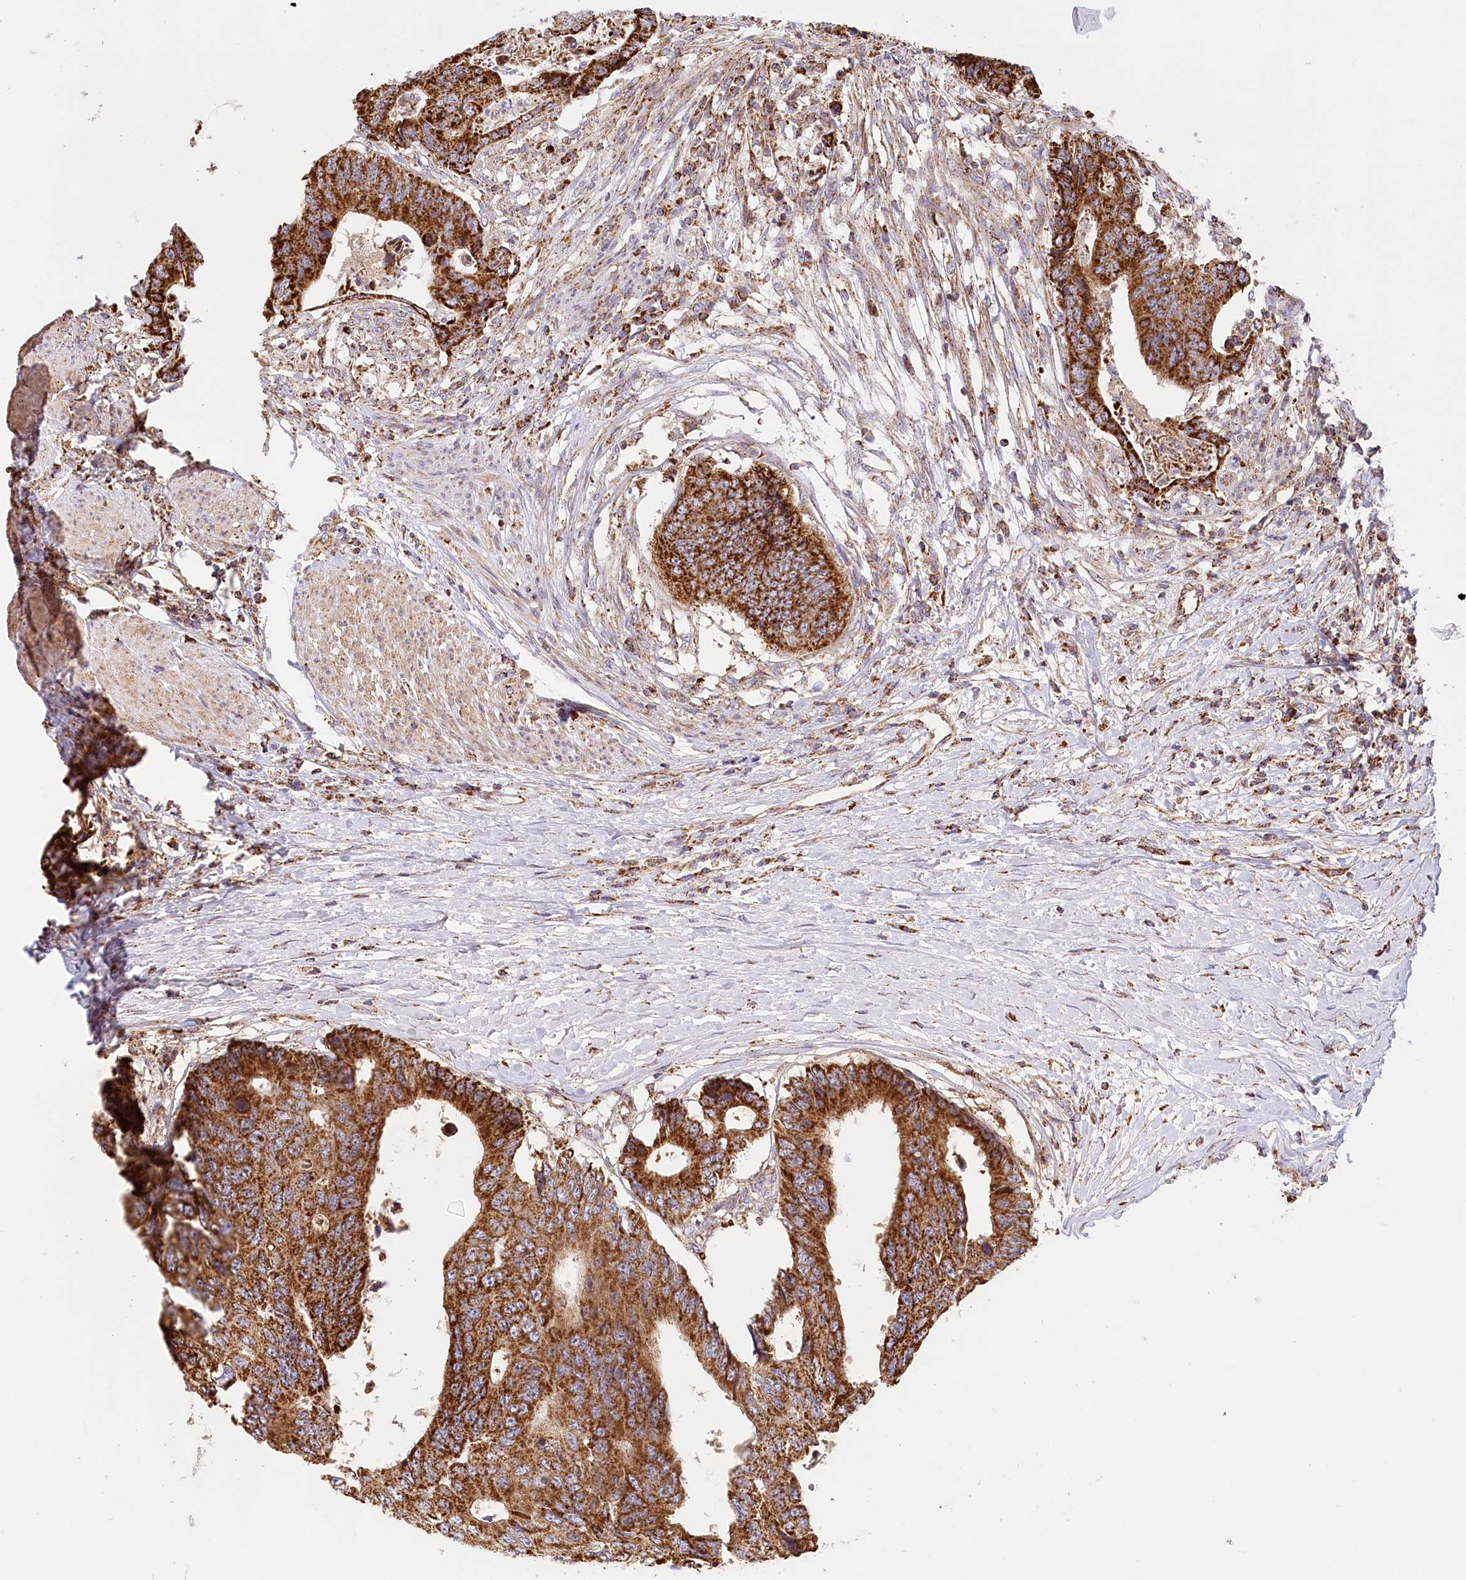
{"staining": {"intensity": "strong", "quantity": ">75%", "location": "cytoplasmic/membranous"}, "tissue": "colorectal cancer", "cell_type": "Tumor cells", "image_type": "cancer", "snomed": [{"axis": "morphology", "description": "Adenocarcinoma, NOS"}, {"axis": "topography", "description": "Rectum"}], "caption": "IHC image of human colorectal cancer (adenocarcinoma) stained for a protein (brown), which demonstrates high levels of strong cytoplasmic/membranous expression in approximately >75% of tumor cells.", "gene": "UMPS", "patient": {"sex": "male", "age": 84}}